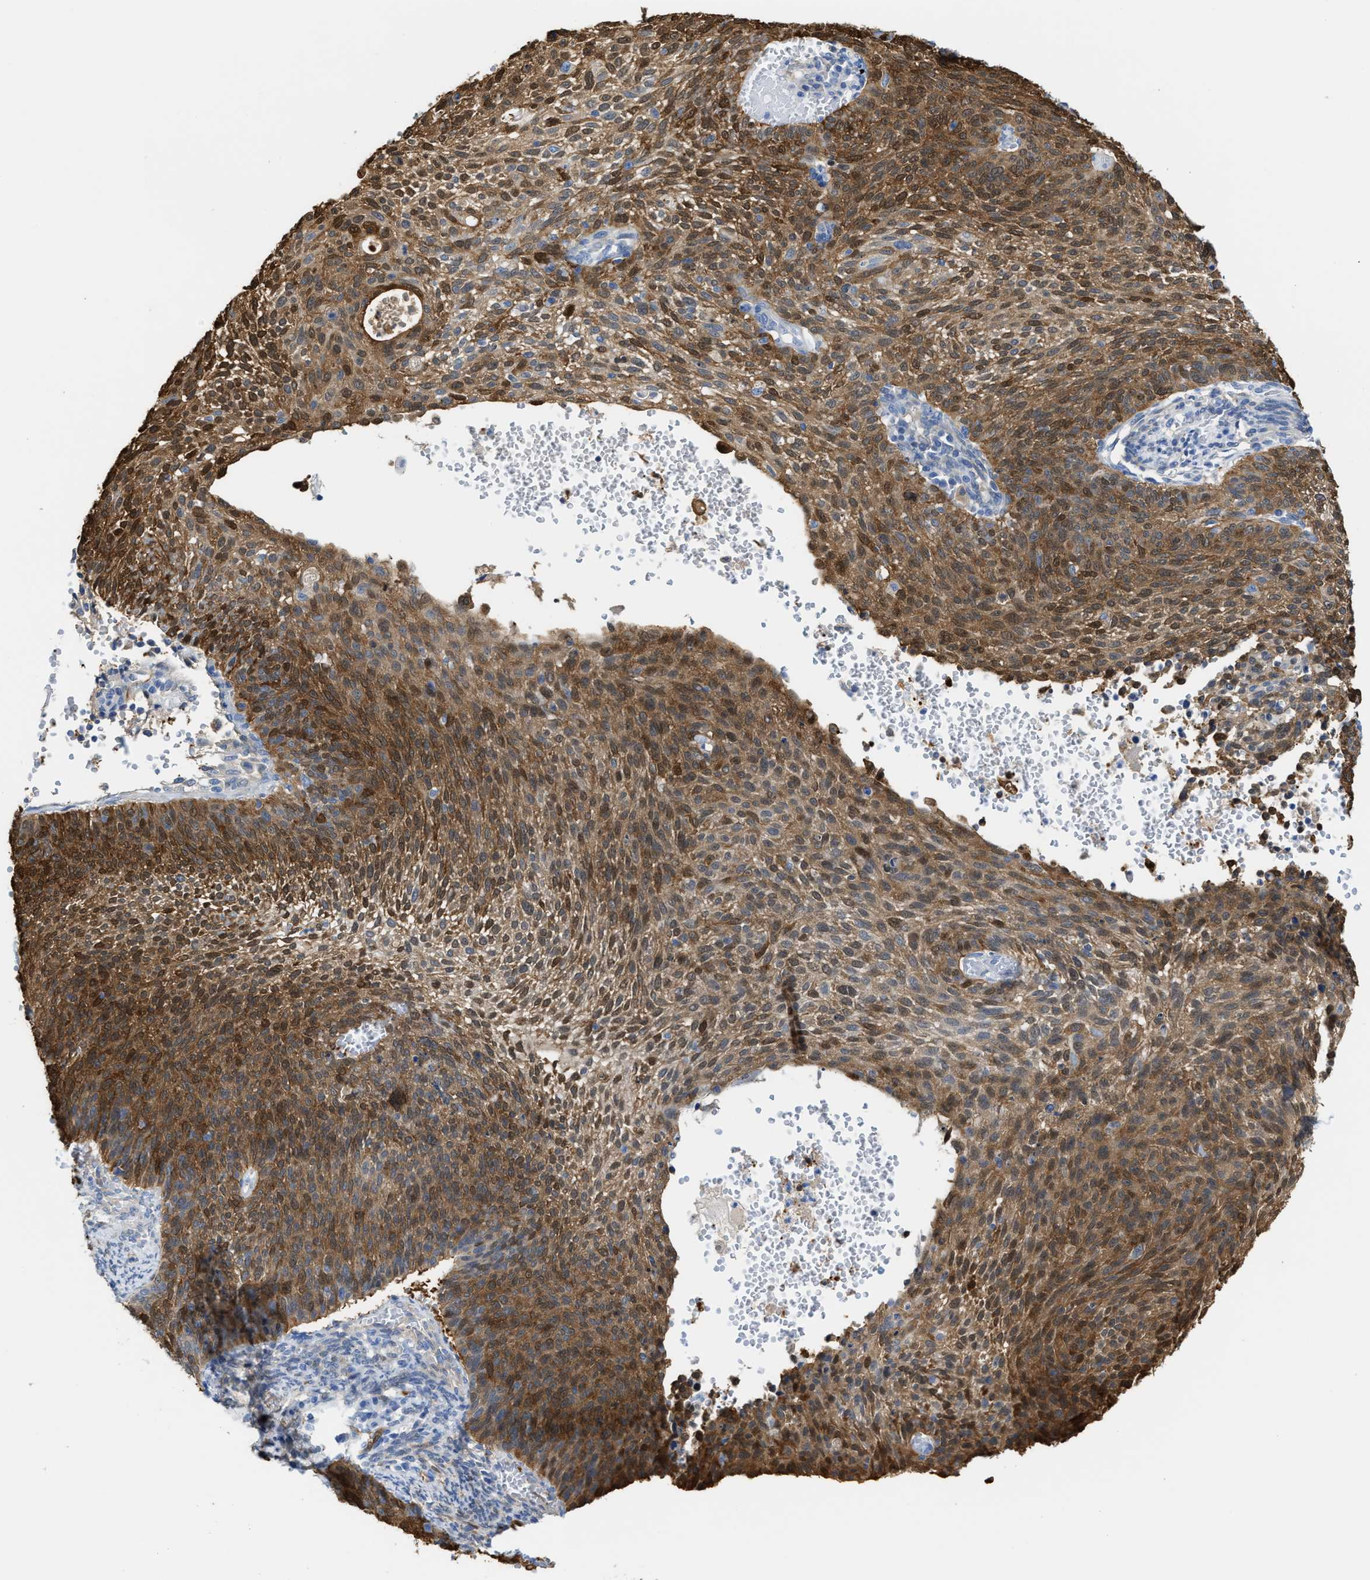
{"staining": {"intensity": "moderate", "quantity": ">75%", "location": "cytoplasmic/membranous,nuclear"}, "tissue": "cervical cancer", "cell_type": "Tumor cells", "image_type": "cancer", "snomed": [{"axis": "morphology", "description": "Squamous cell carcinoma, NOS"}, {"axis": "topography", "description": "Cervix"}], "caption": "A medium amount of moderate cytoplasmic/membranous and nuclear expression is seen in about >75% of tumor cells in cervical cancer tissue.", "gene": "ASS1", "patient": {"sex": "female", "age": 70}}